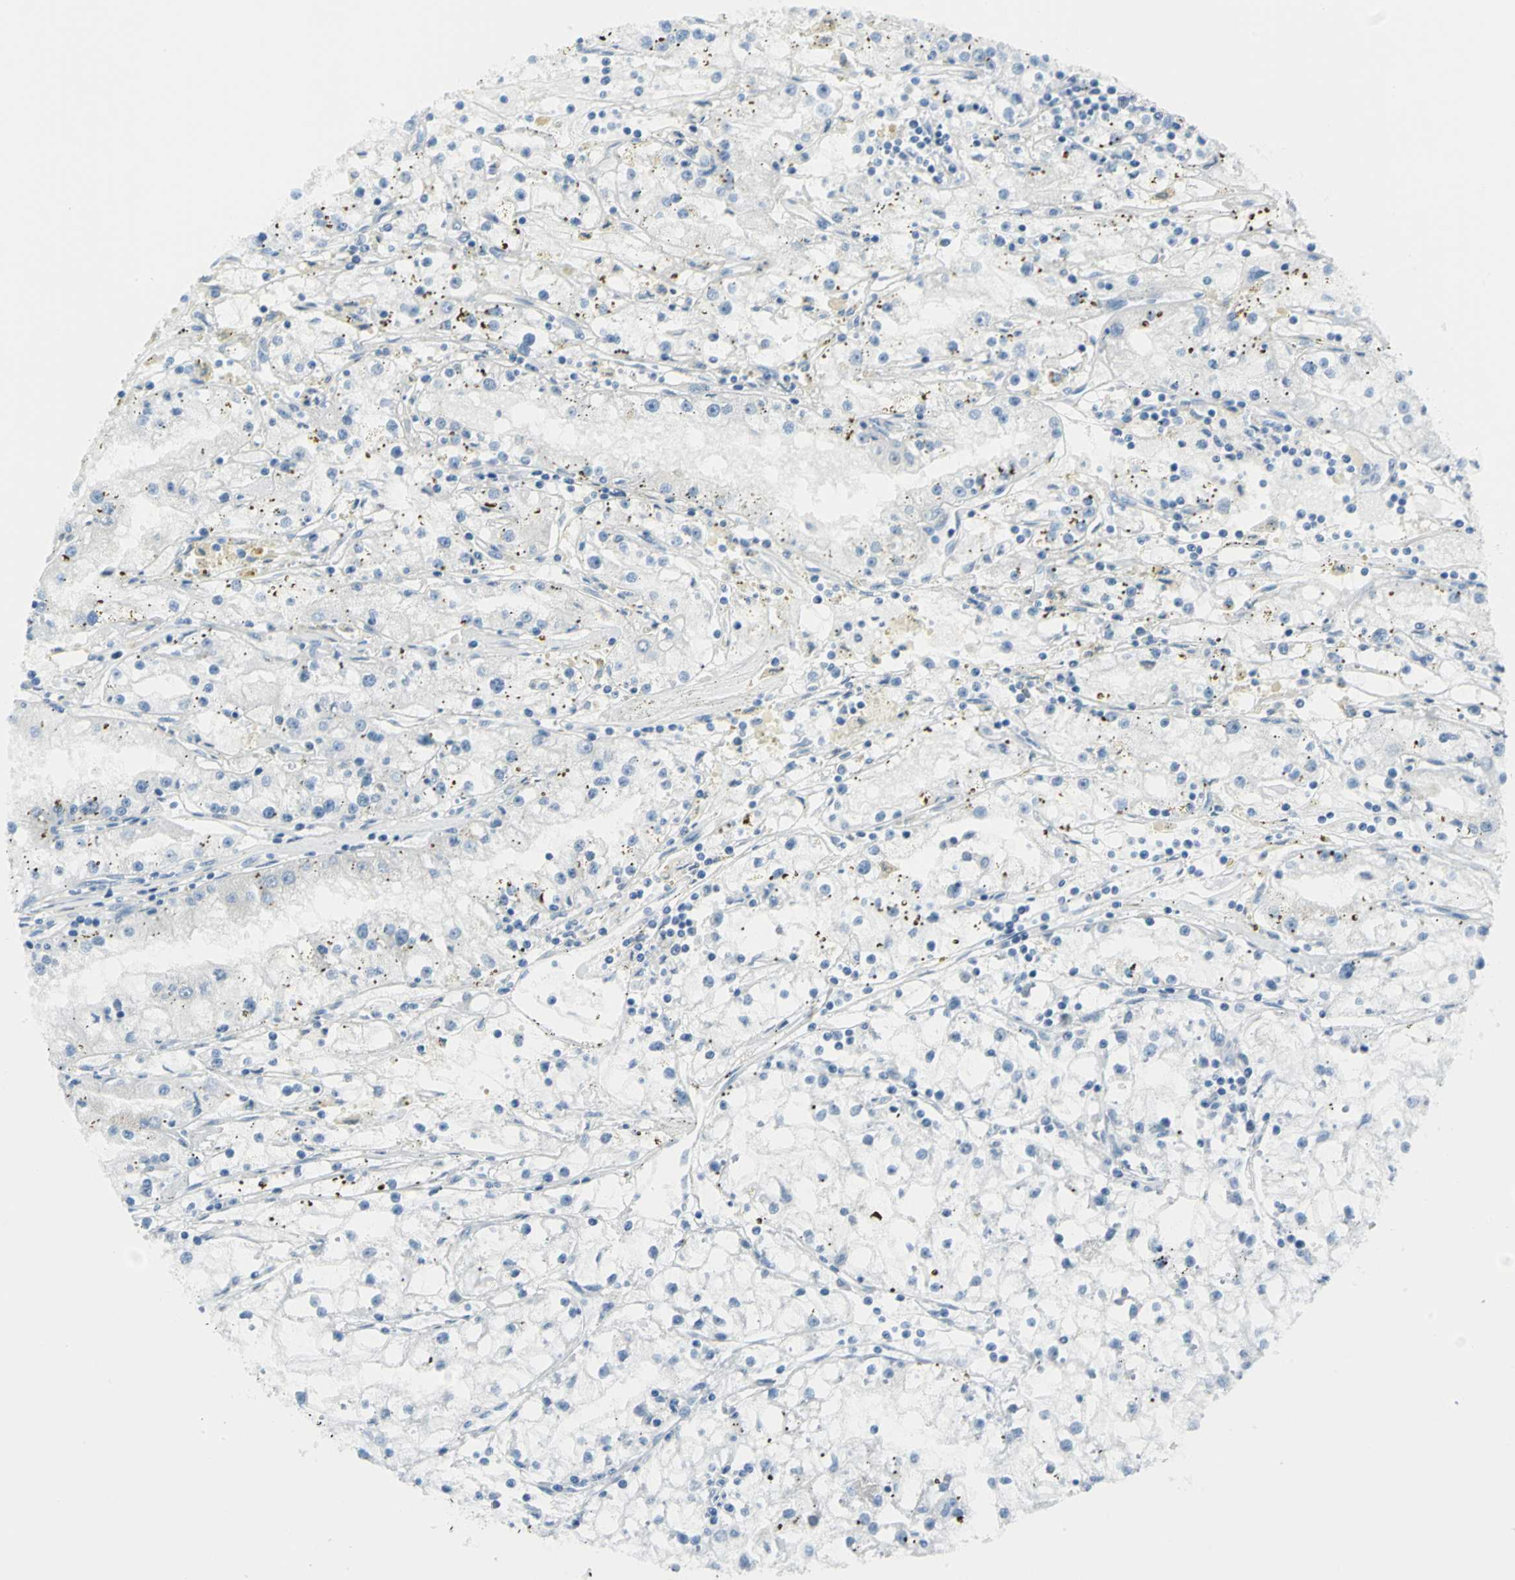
{"staining": {"intensity": "negative", "quantity": "none", "location": "none"}, "tissue": "renal cancer", "cell_type": "Tumor cells", "image_type": "cancer", "snomed": [{"axis": "morphology", "description": "Adenocarcinoma, NOS"}, {"axis": "topography", "description": "Kidney"}], "caption": "Immunohistochemical staining of human renal adenocarcinoma reveals no significant staining in tumor cells.", "gene": "MCM3", "patient": {"sex": "male", "age": 56}}